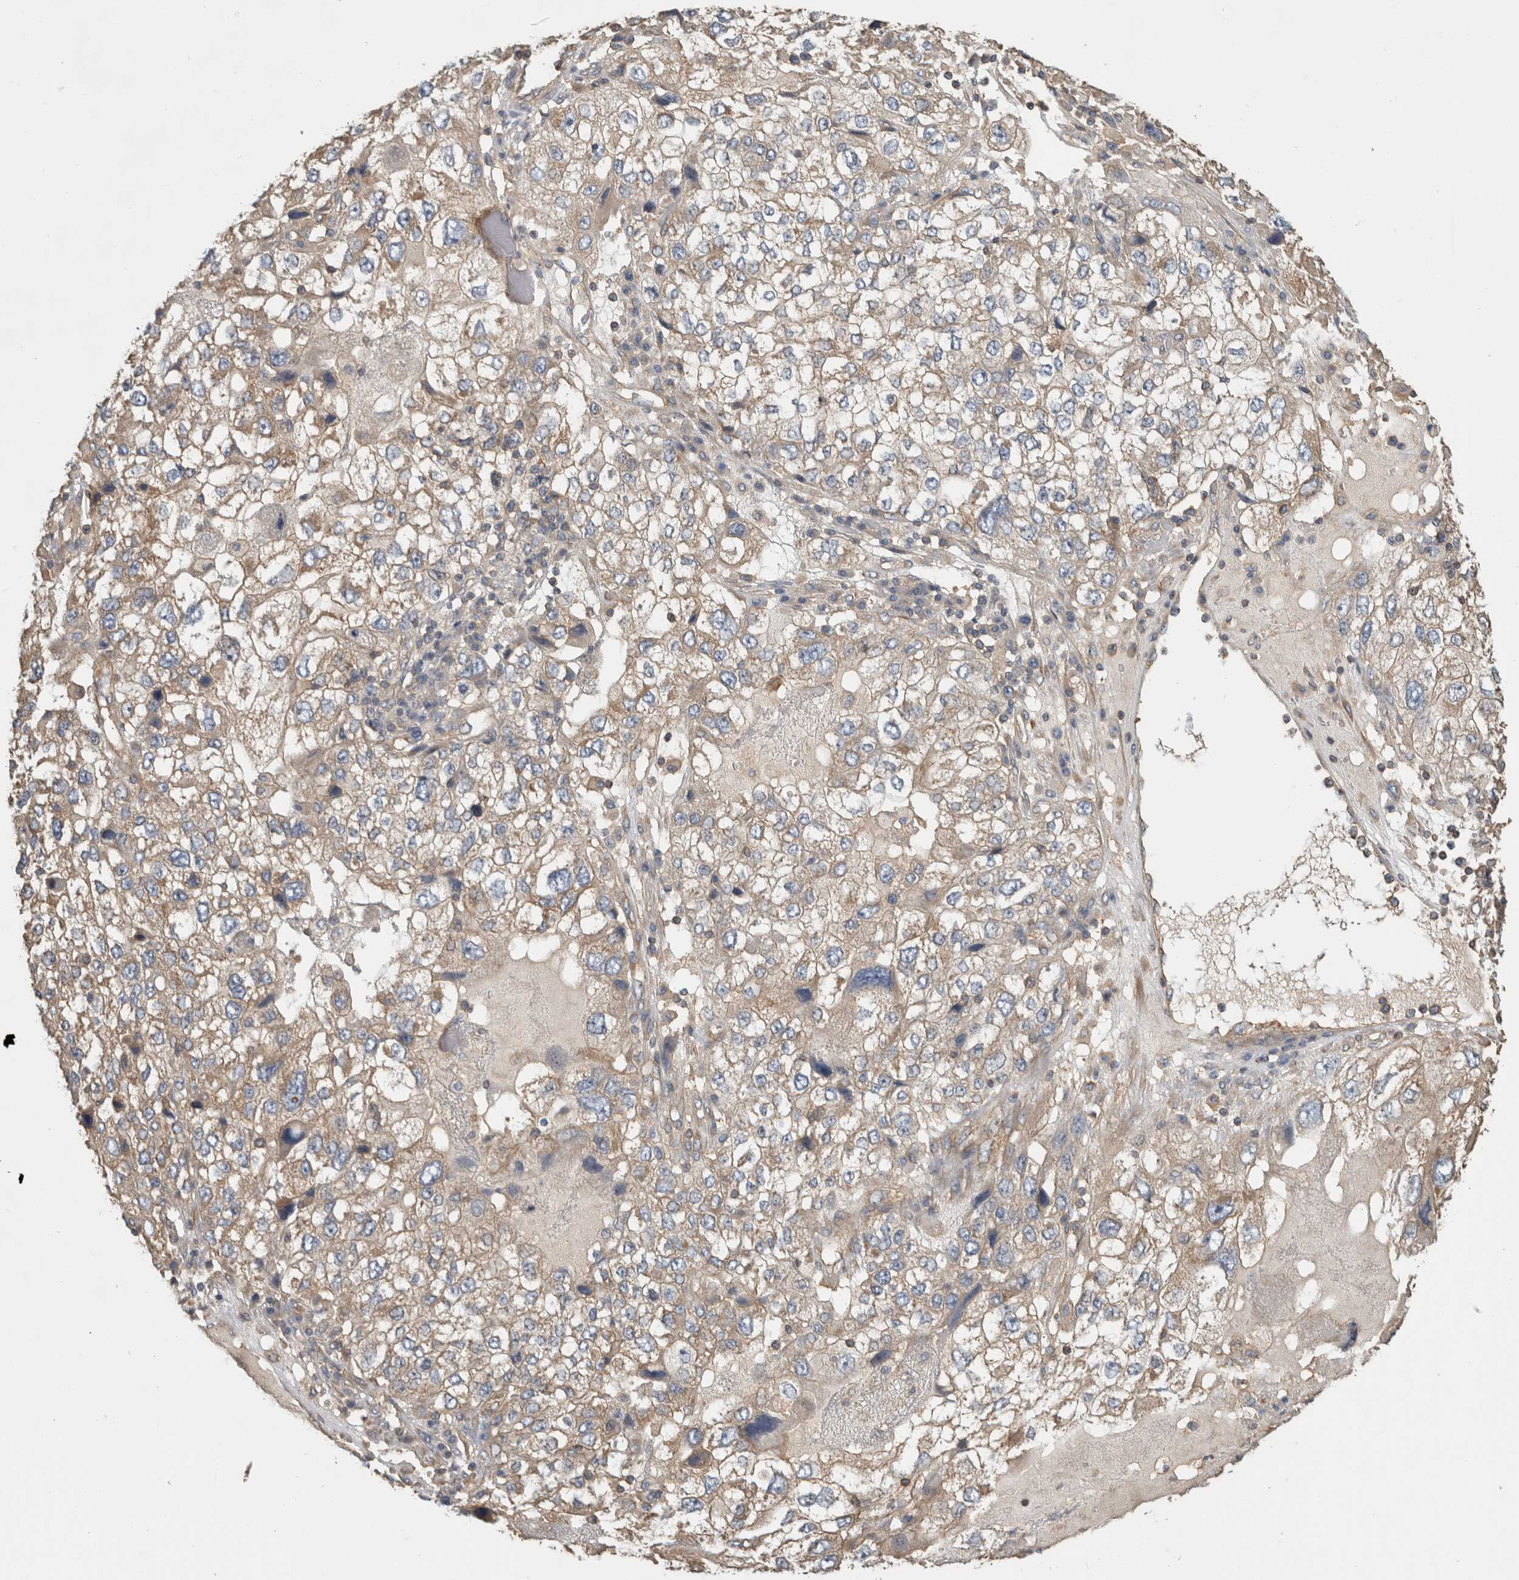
{"staining": {"intensity": "weak", "quantity": "25%-75%", "location": "cytoplasmic/membranous"}, "tissue": "endometrial cancer", "cell_type": "Tumor cells", "image_type": "cancer", "snomed": [{"axis": "morphology", "description": "Adenocarcinoma, NOS"}, {"axis": "topography", "description": "Endometrium"}], "caption": "IHC photomicrograph of neoplastic tissue: human endometrial adenocarcinoma stained using immunohistochemistry (IHC) shows low levels of weak protein expression localized specifically in the cytoplasmic/membranous of tumor cells, appearing as a cytoplasmic/membranous brown color.", "gene": "EIF4G3", "patient": {"sex": "female", "age": 49}}